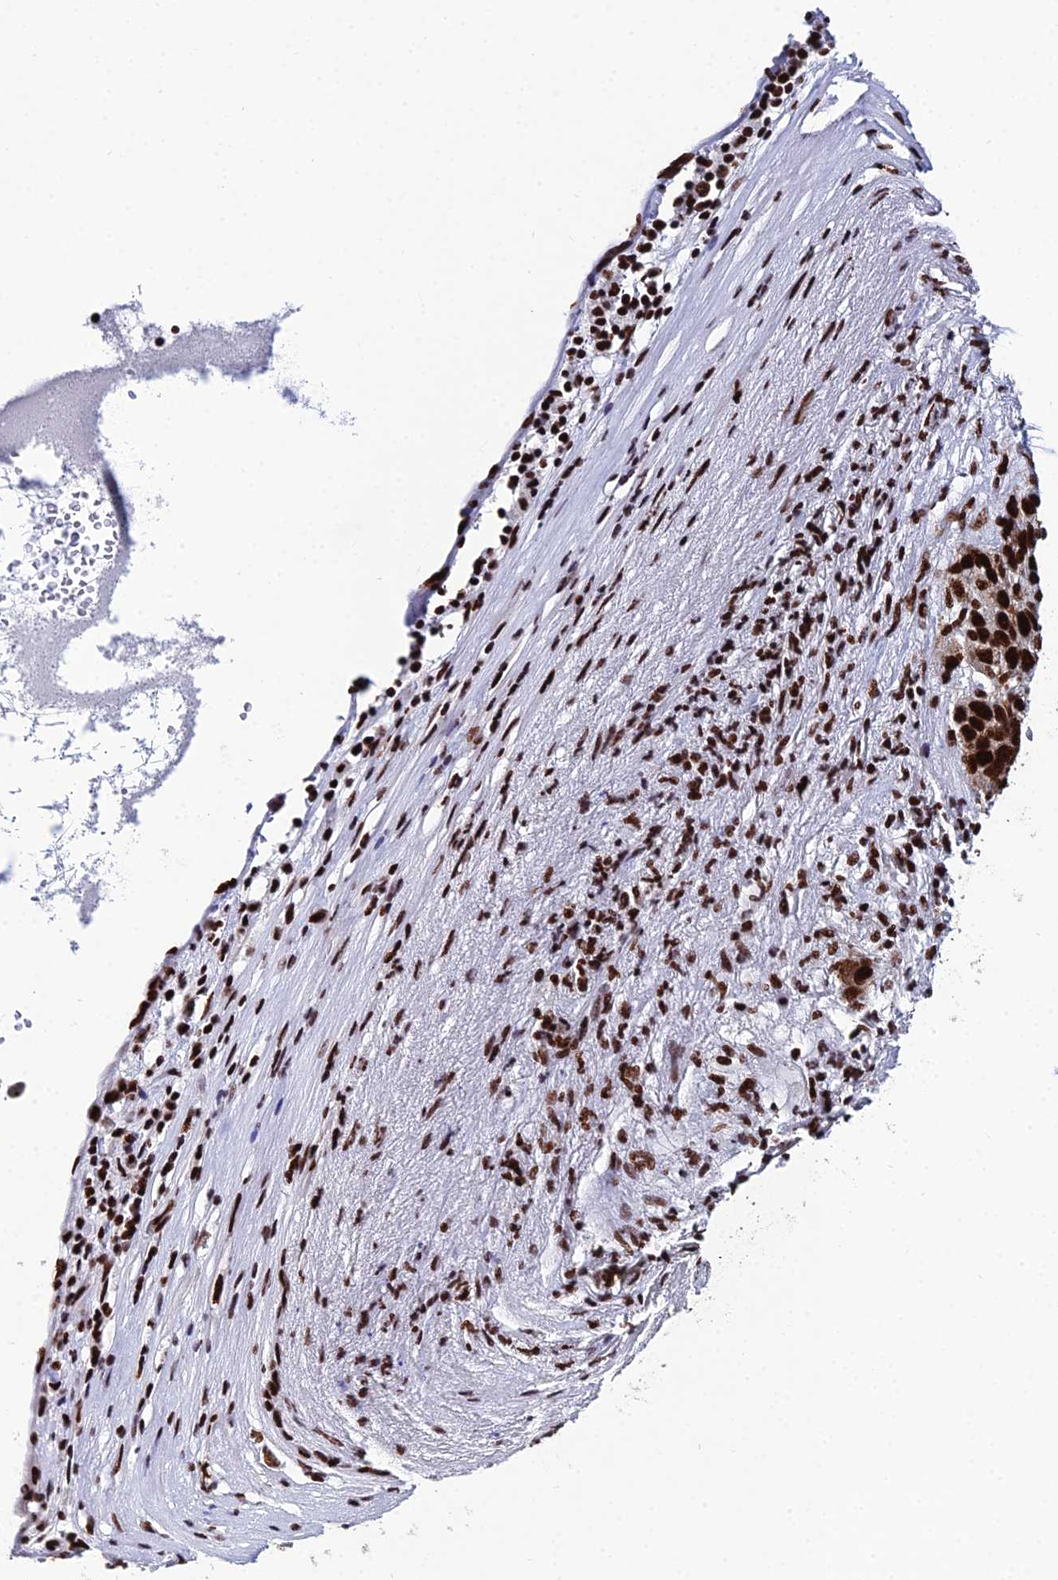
{"staining": {"intensity": "strong", "quantity": ">75%", "location": "nuclear"}, "tissue": "lung cancer", "cell_type": "Tumor cells", "image_type": "cancer", "snomed": [{"axis": "morphology", "description": "Normal tissue, NOS"}, {"axis": "morphology", "description": "Squamous cell carcinoma, NOS"}, {"axis": "topography", "description": "Lymph node"}, {"axis": "topography", "description": "Lung"}], "caption": "The image displays a brown stain indicating the presence of a protein in the nuclear of tumor cells in lung squamous cell carcinoma. Nuclei are stained in blue.", "gene": "HNRNPH1", "patient": {"sex": "male", "age": 66}}